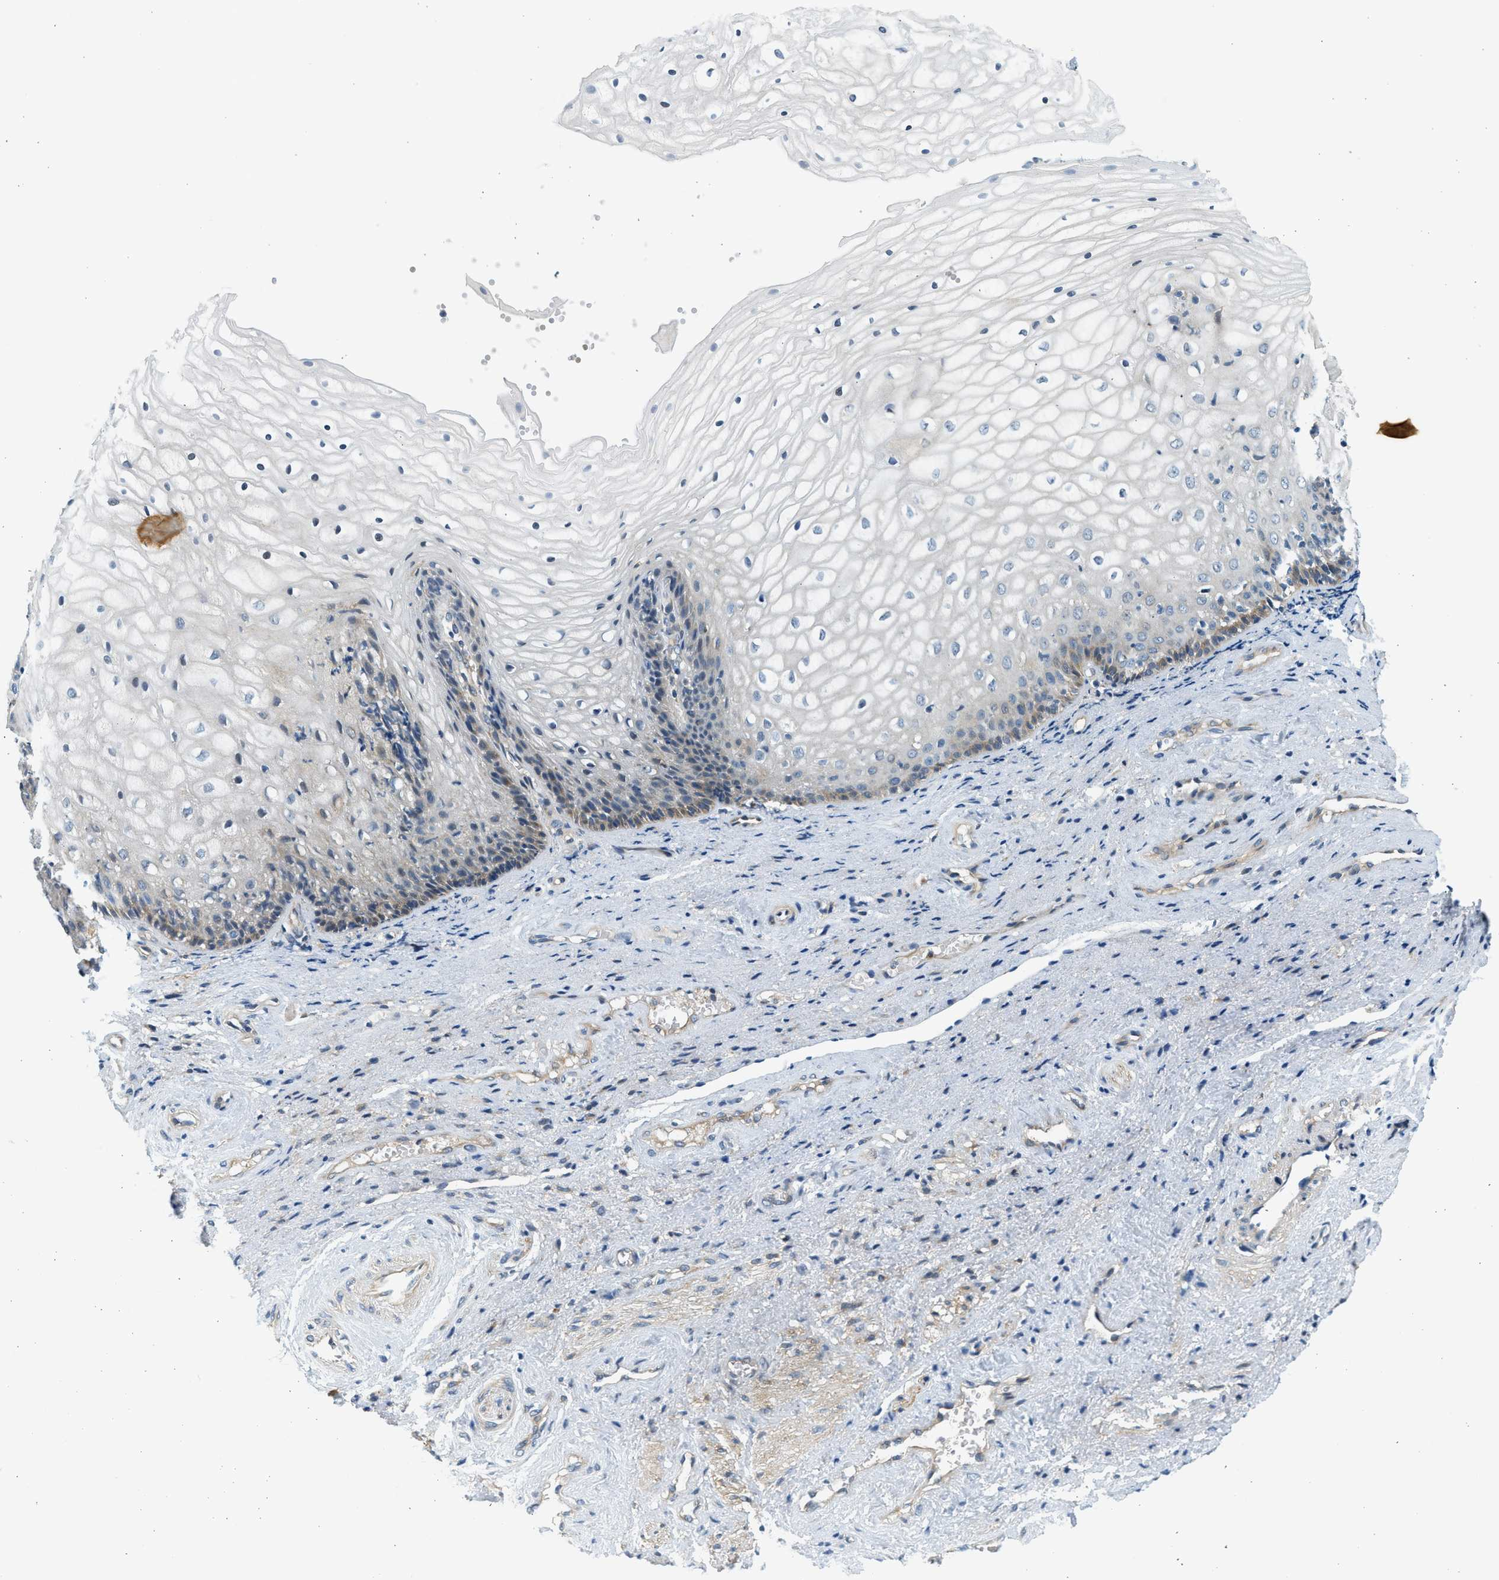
{"staining": {"intensity": "weak", "quantity": "<25%", "location": "cytoplasmic/membranous"}, "tissue": "vagina", "cell_type": "Squamous epithelial cells", "image_type": "normal", "snomed": [{"axis": "morphology", "description": "Normal tissue, NOS"}, {"axis": "topography", "description": "Vagina"}], "caption": "Human vagina stained for a protein using immunohistochemistry (IHC) displays no positivity in squamous epithelial cells.", "gene": "KDELR2", "patient": {"sex": "female", "age": 34}}